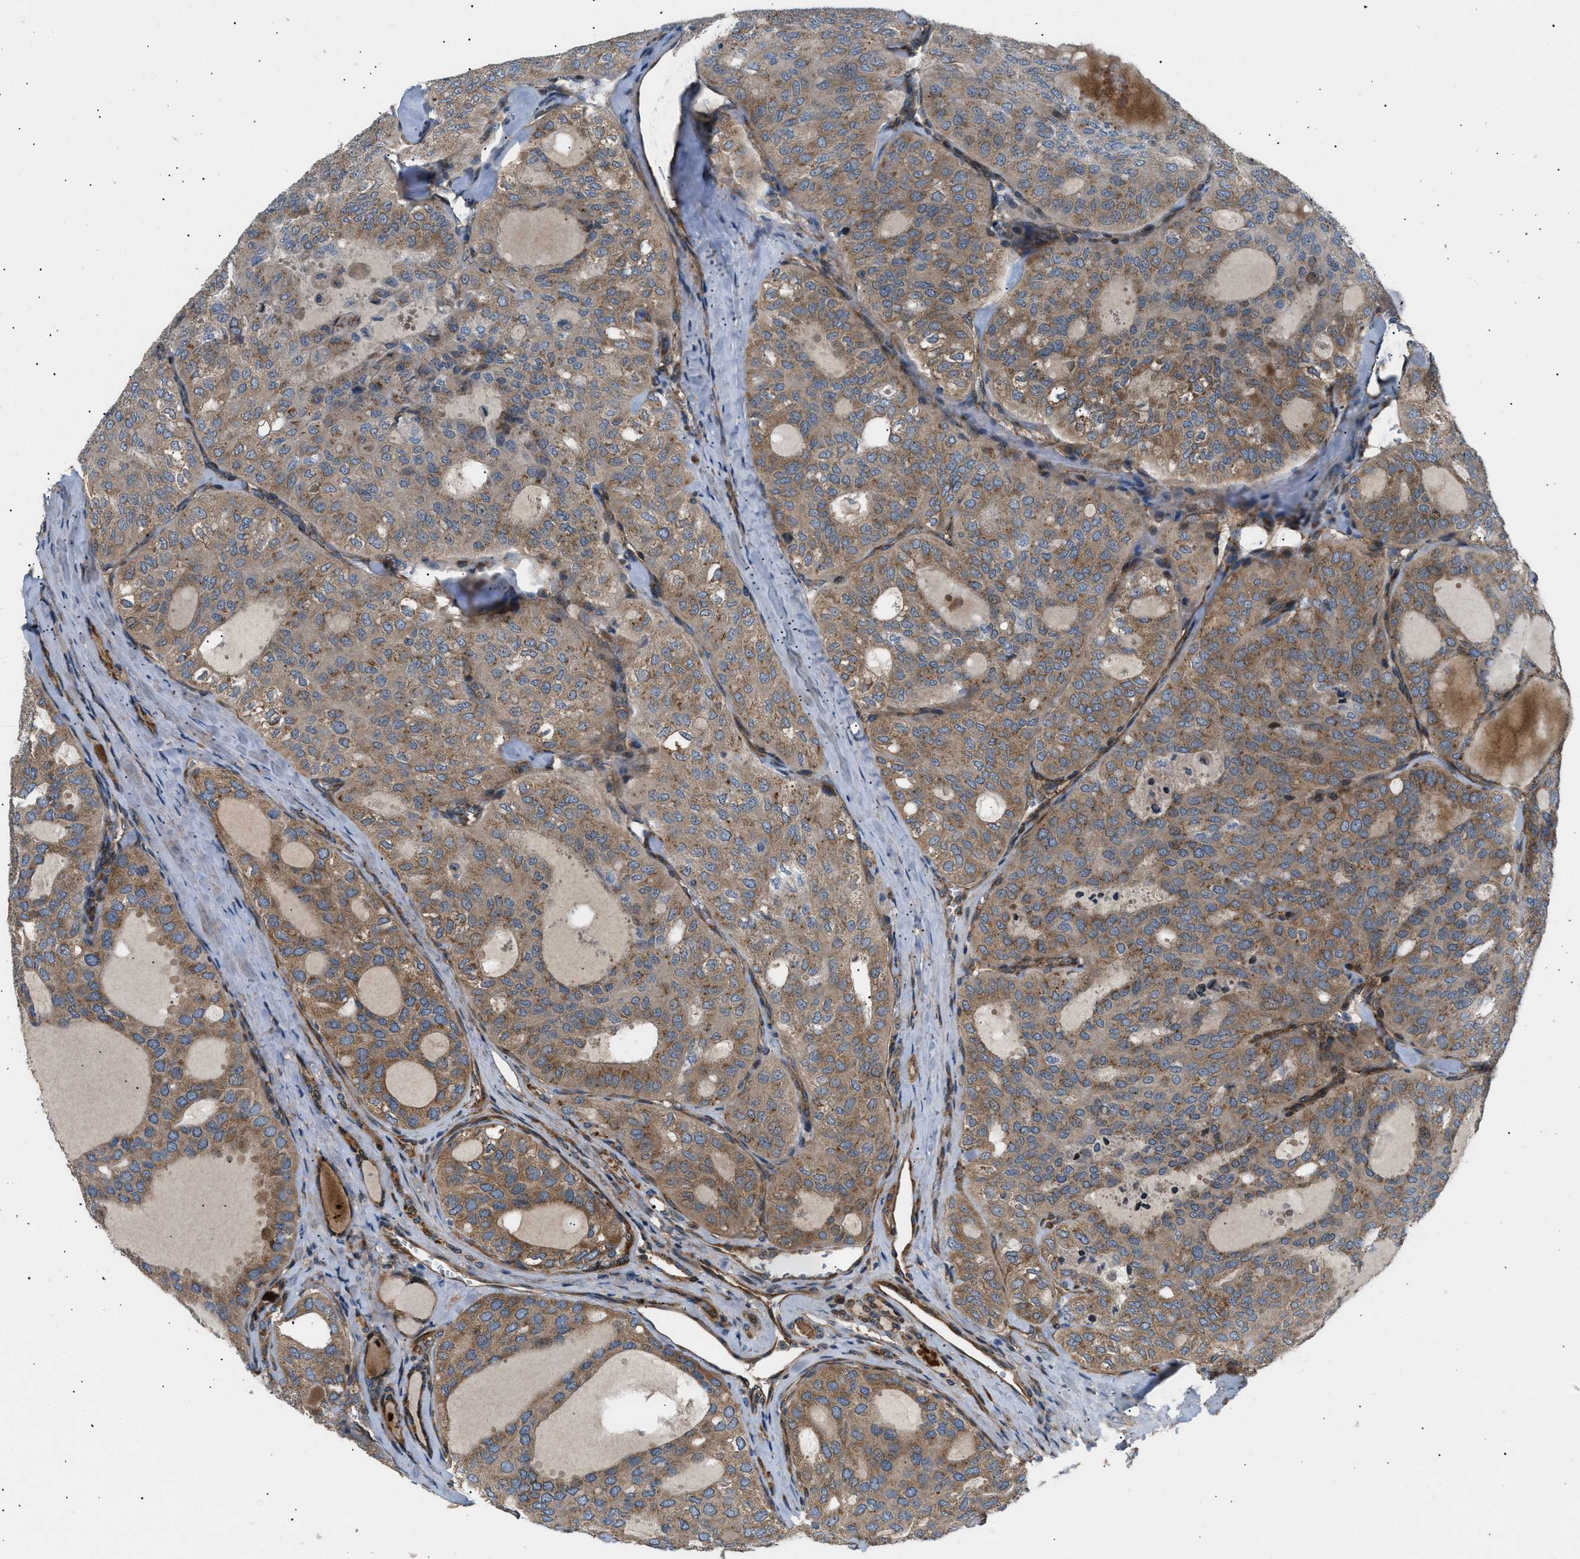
{"staining": {"intensity": "moderate", "quantity": ">75%", "location": "cytoplasmic/membranous"}, "tissue": "thyroid cancer", "cell_type": "Tumor cells", "image_type": "cancer", "snomed": [{"axis": "morphology", "description": "Follicular adenoma carcinoma, NOS"}, {"axis": "topography", "description": "Thyroid gland"}], "caption": "A high-resolution histopathology image shows immunohistochemistry staining of thyroid cancer, which displays moderate cytoplasmic/membranous expression in approximately >75% of tumor cells.", "gene": "LYSMD3", "patient": {"sex": "male", "age": 75}}